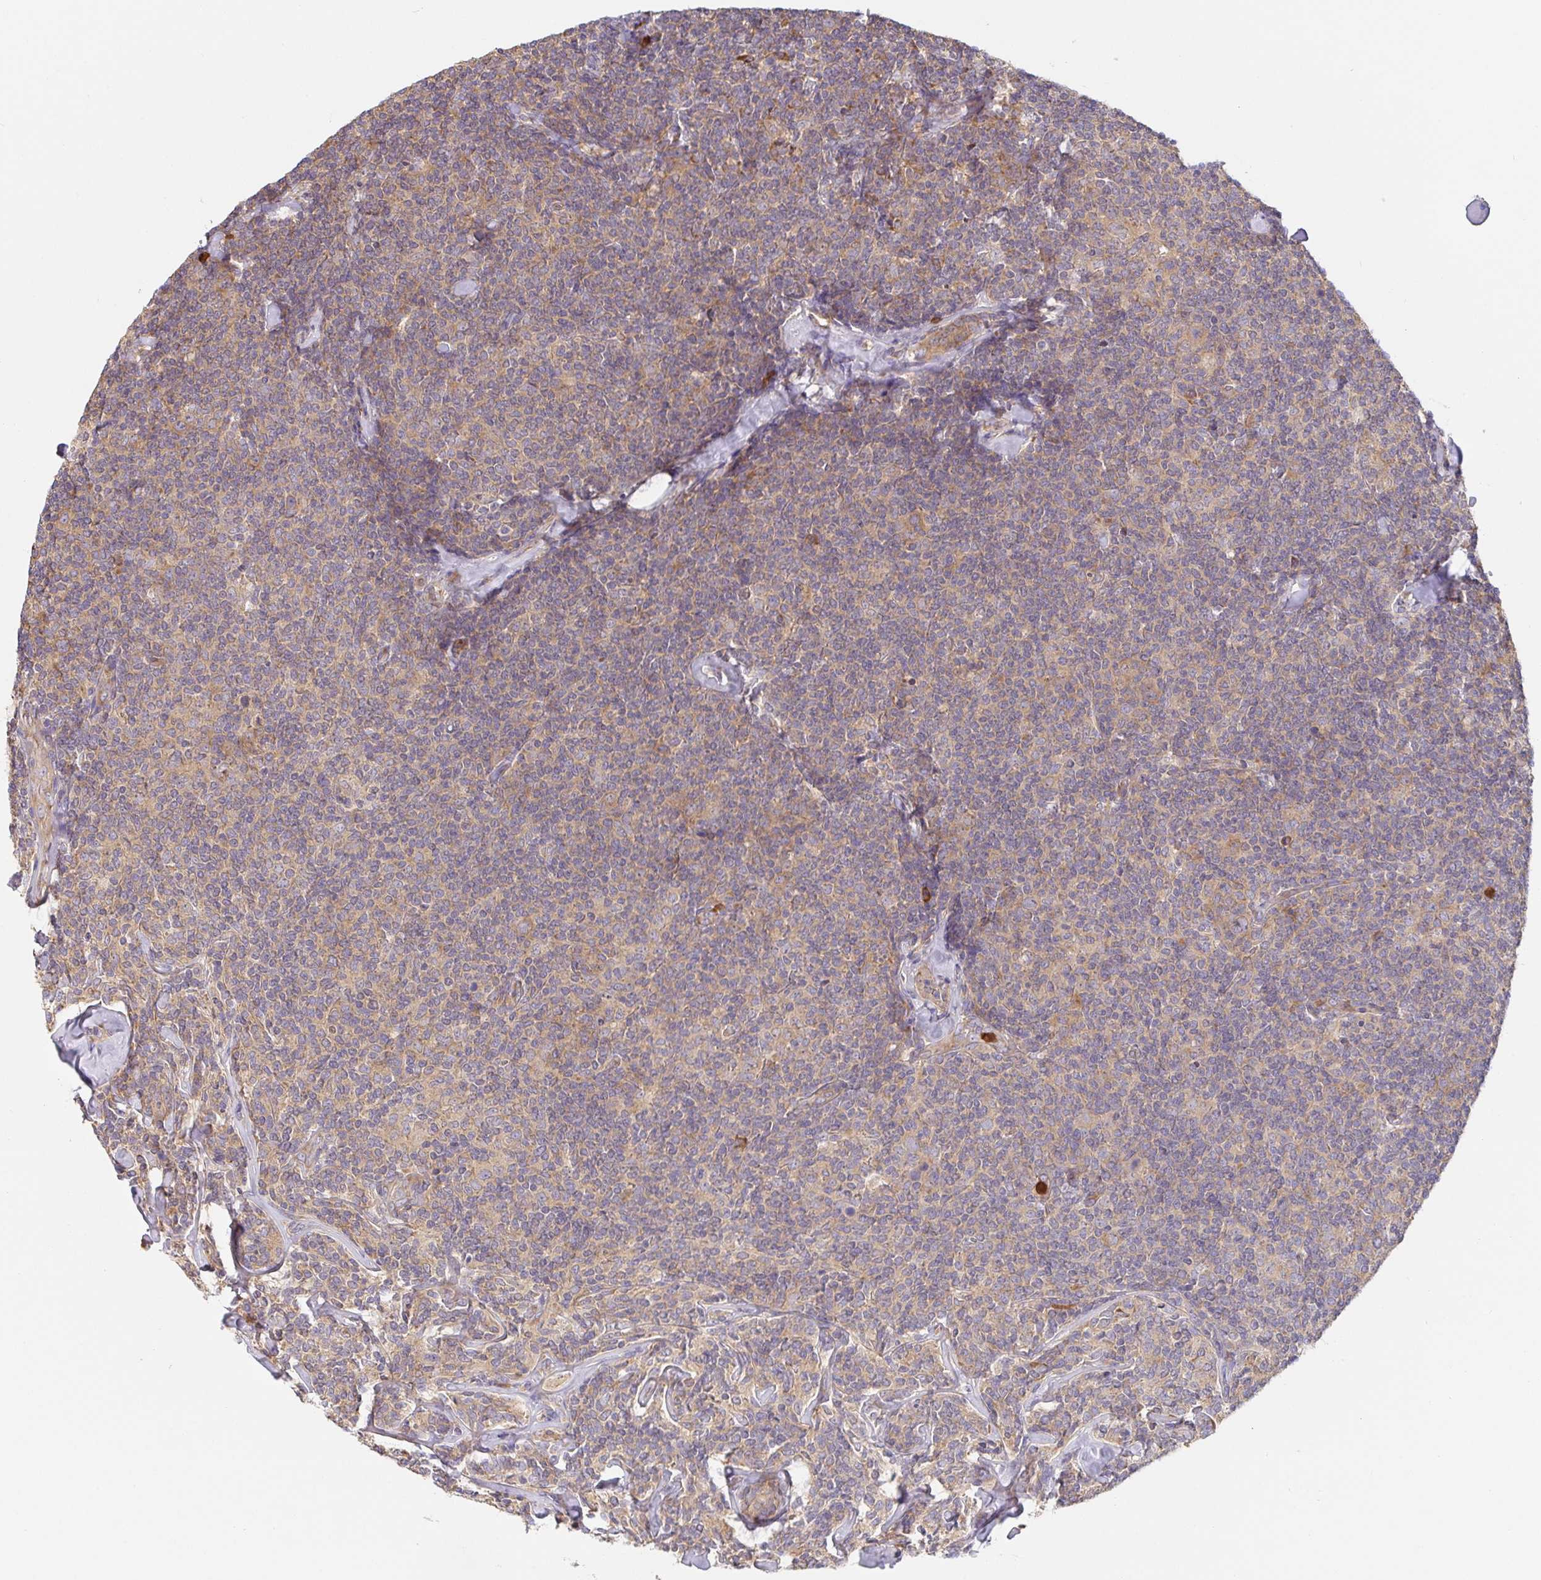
{"staining": {"intensity": "weak", "quantity": "25%-75%", "location": "cytoplasmic/membranous"}, "tissue": "lymphoma", "cell_type": "Tumor cells", "image_type": "cancer", "snomed": [{"axis": "morphology", "description": "Malignant lymphoma, non-Hodgkin's type, Low grade"}, {"axis": "topography", "description": "Lymph node"}], "caption": "Immunohistochemistry image of human malignant lymphoma, non-Hodgkin's type (low-grade) stained for a protein (brown), which reveals low levels of weak cytoplasmic/membranous positivity in about 25%-75% of tumor cells.", "gene": "PDPK1", "patient": {"sex": "female", "age": 56}}